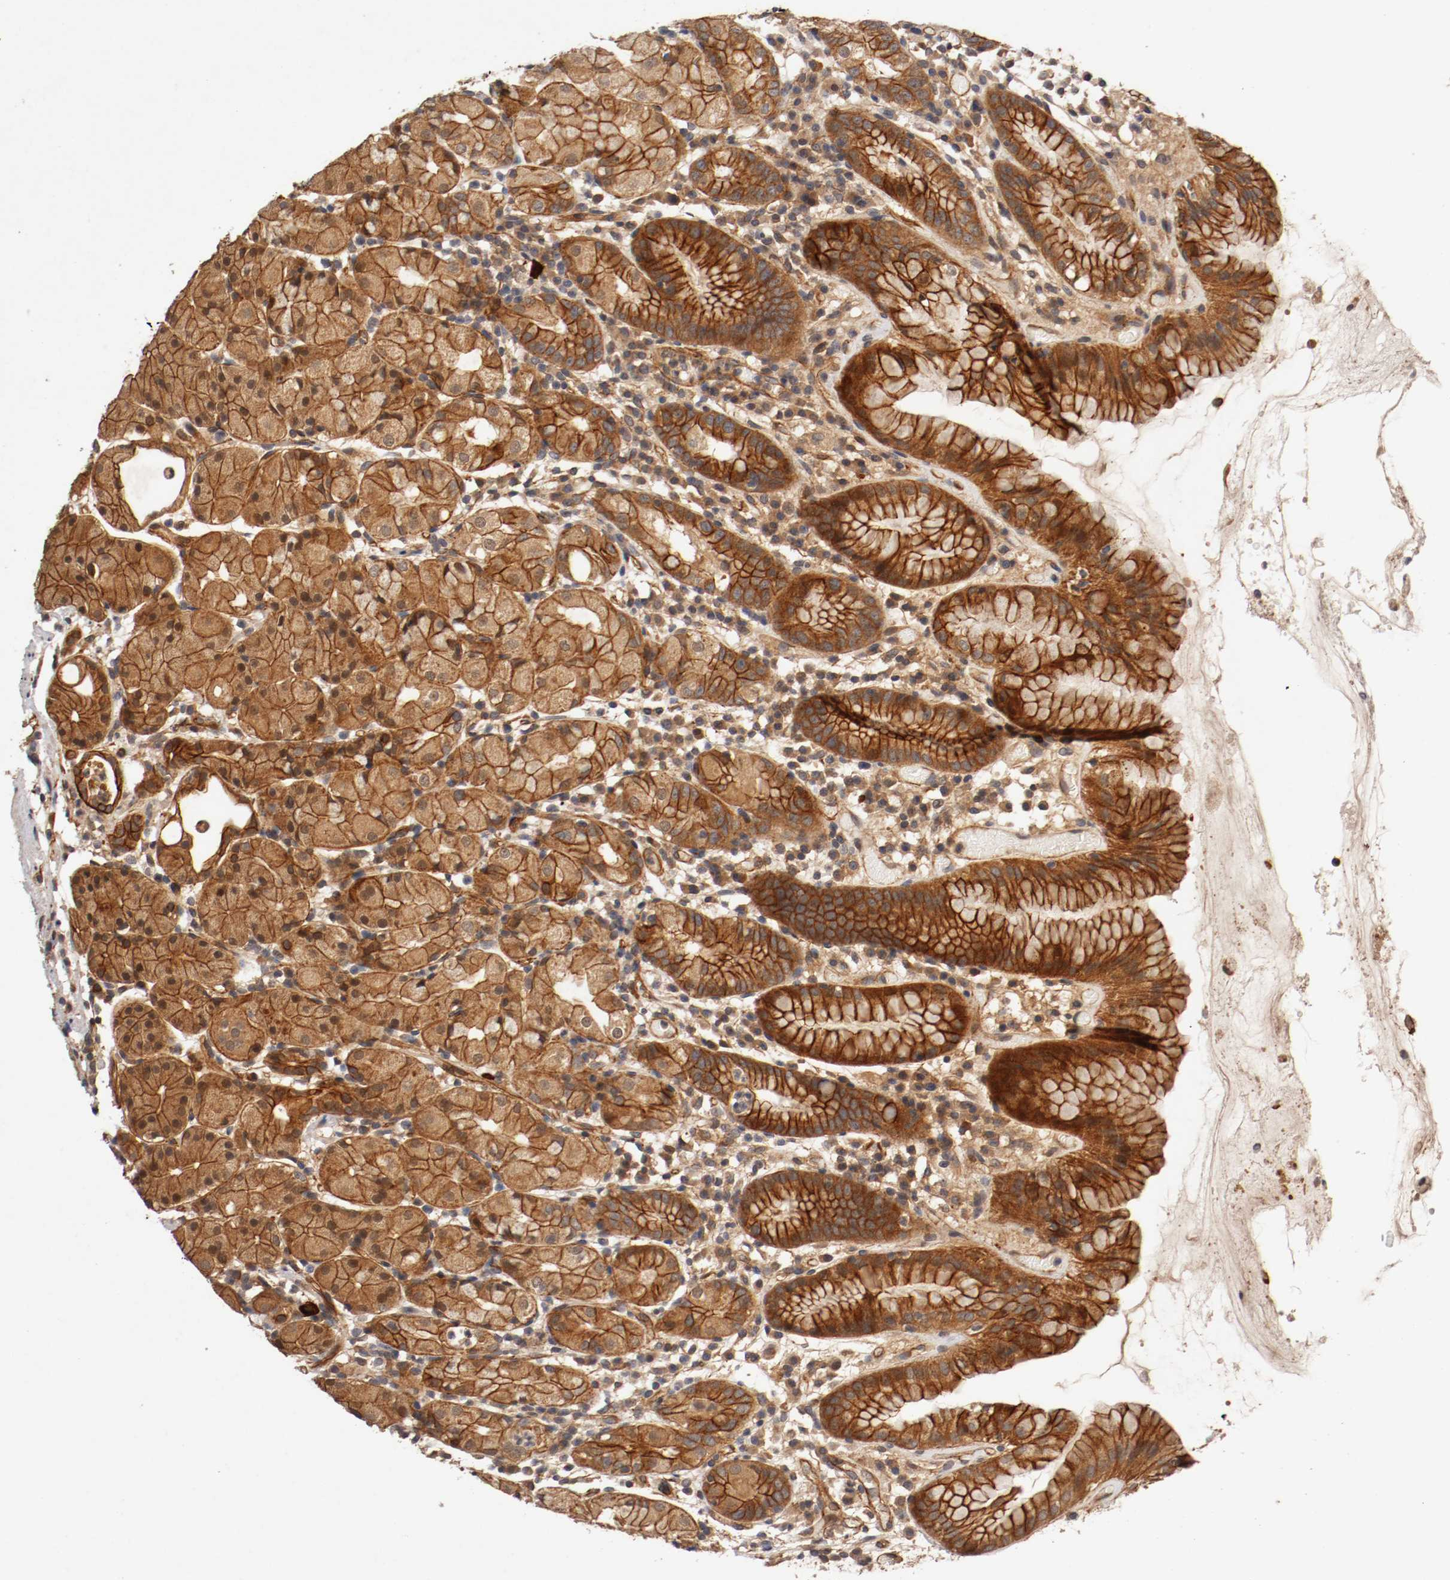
{"staining": {"intensity": "strong", "quantity": ">75%", "location": "cytoplasmic/membranous"}, "tissue": "stomach", "cell_type": "Glandular cells", "image_type": "normal", "snomed": [{"axis": "morphology", "description": "Normal tissue, NOS"}, {"axis": "topography", "description": "Stomach"}, {"axis": "topography", "description": "Stomach, lower"}], "caption": "Protein expression analysis of normal human stomach reveals strong cytoplasmic/membranous staining in approximately >75% of glandular cells. The staining was performed using DAB to visualize the protein expression in brown, while the nuclei were stained in blue with hematoxylin (Magnification: 20x).", "gene": "TYK2", "patient": {"sex": "female", "age": 75}}